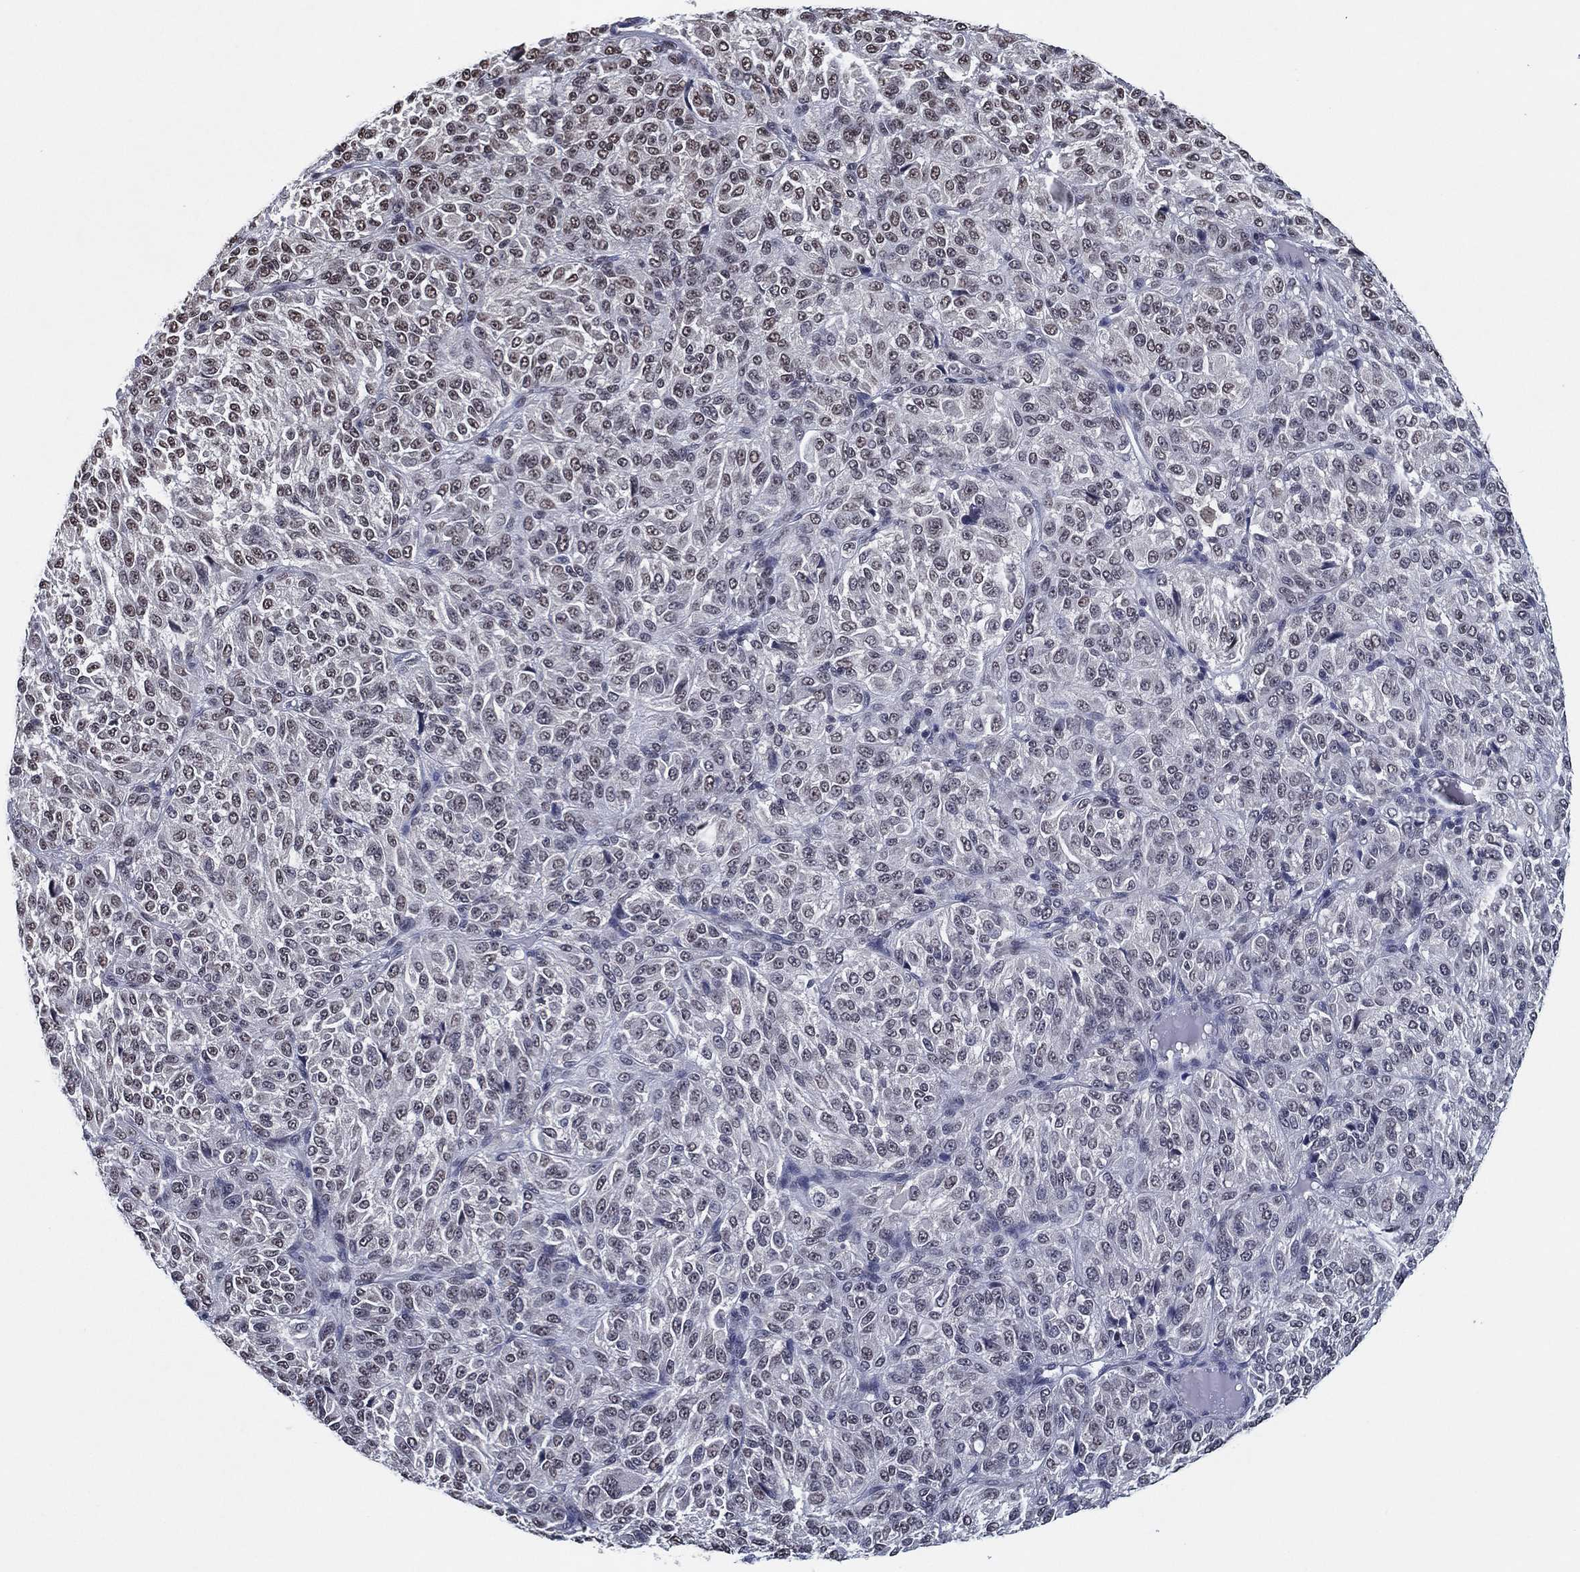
{"staining": {"intensity": "negative", "quantity": "none", "location": "none"}, "tissue": "melanoma", "cell_type": "Tumor cells", "image_type": "cancer", "snomed": [{"axis": "morphology", "description": "Malignant melanoma, Metastatic site"}, {"axis": "topography", "description": "Brain"}], "caption": "Melanoma was stained to show a protein in brown. There is no significant positivity in tumor cells. The staining was performed using DAB to visualize the protein expression in brown, while the nuclei were stained in blue with hematoxylin (Magnification: 20x).", "gene": "ZBTB42", "patient": {"sex": "female", "age": 56}}